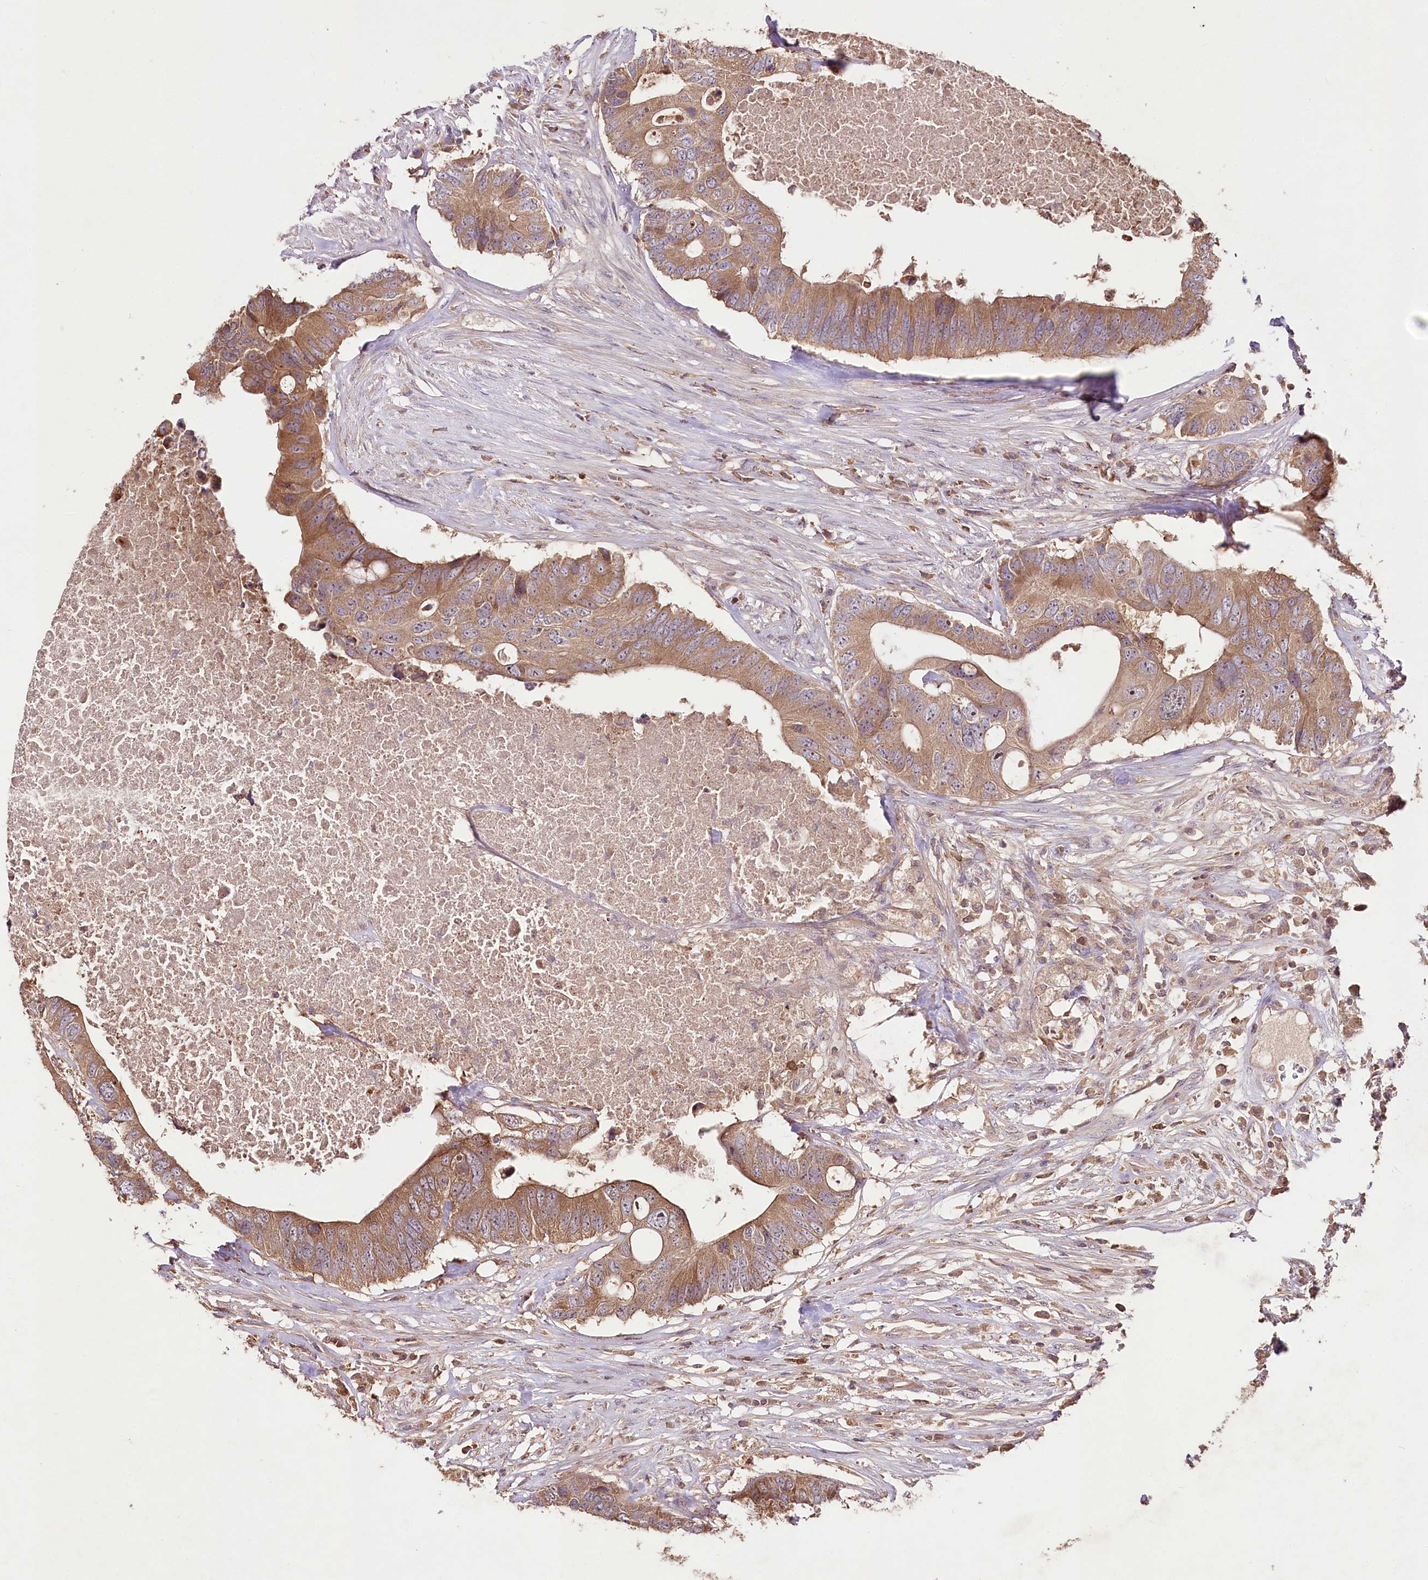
{"staining": {"intensity": "moderate", "quantity": ">75%", "location": "cytoplasmic/membranous"}, "tissue": "colorectal cancer", "cell_type": "Tumor cells", "image_type": "cancer", "snomed": [{"axis": "morphology", "description": "Adenocarcinoma, NOS"}, {"axis": "topography", "description": "Colon"}], "caption": "DAB immunohistochemical staining of human colorectal adenocarcinoma shows moderate cytoplasmic/membranous protein positivity in approximately >75% of tumor cells. Ihc stains the protein in brown and the nuclei are stained blue.", "gene": "FAM53B", "patient": {"sex": "male", "age": 71}}